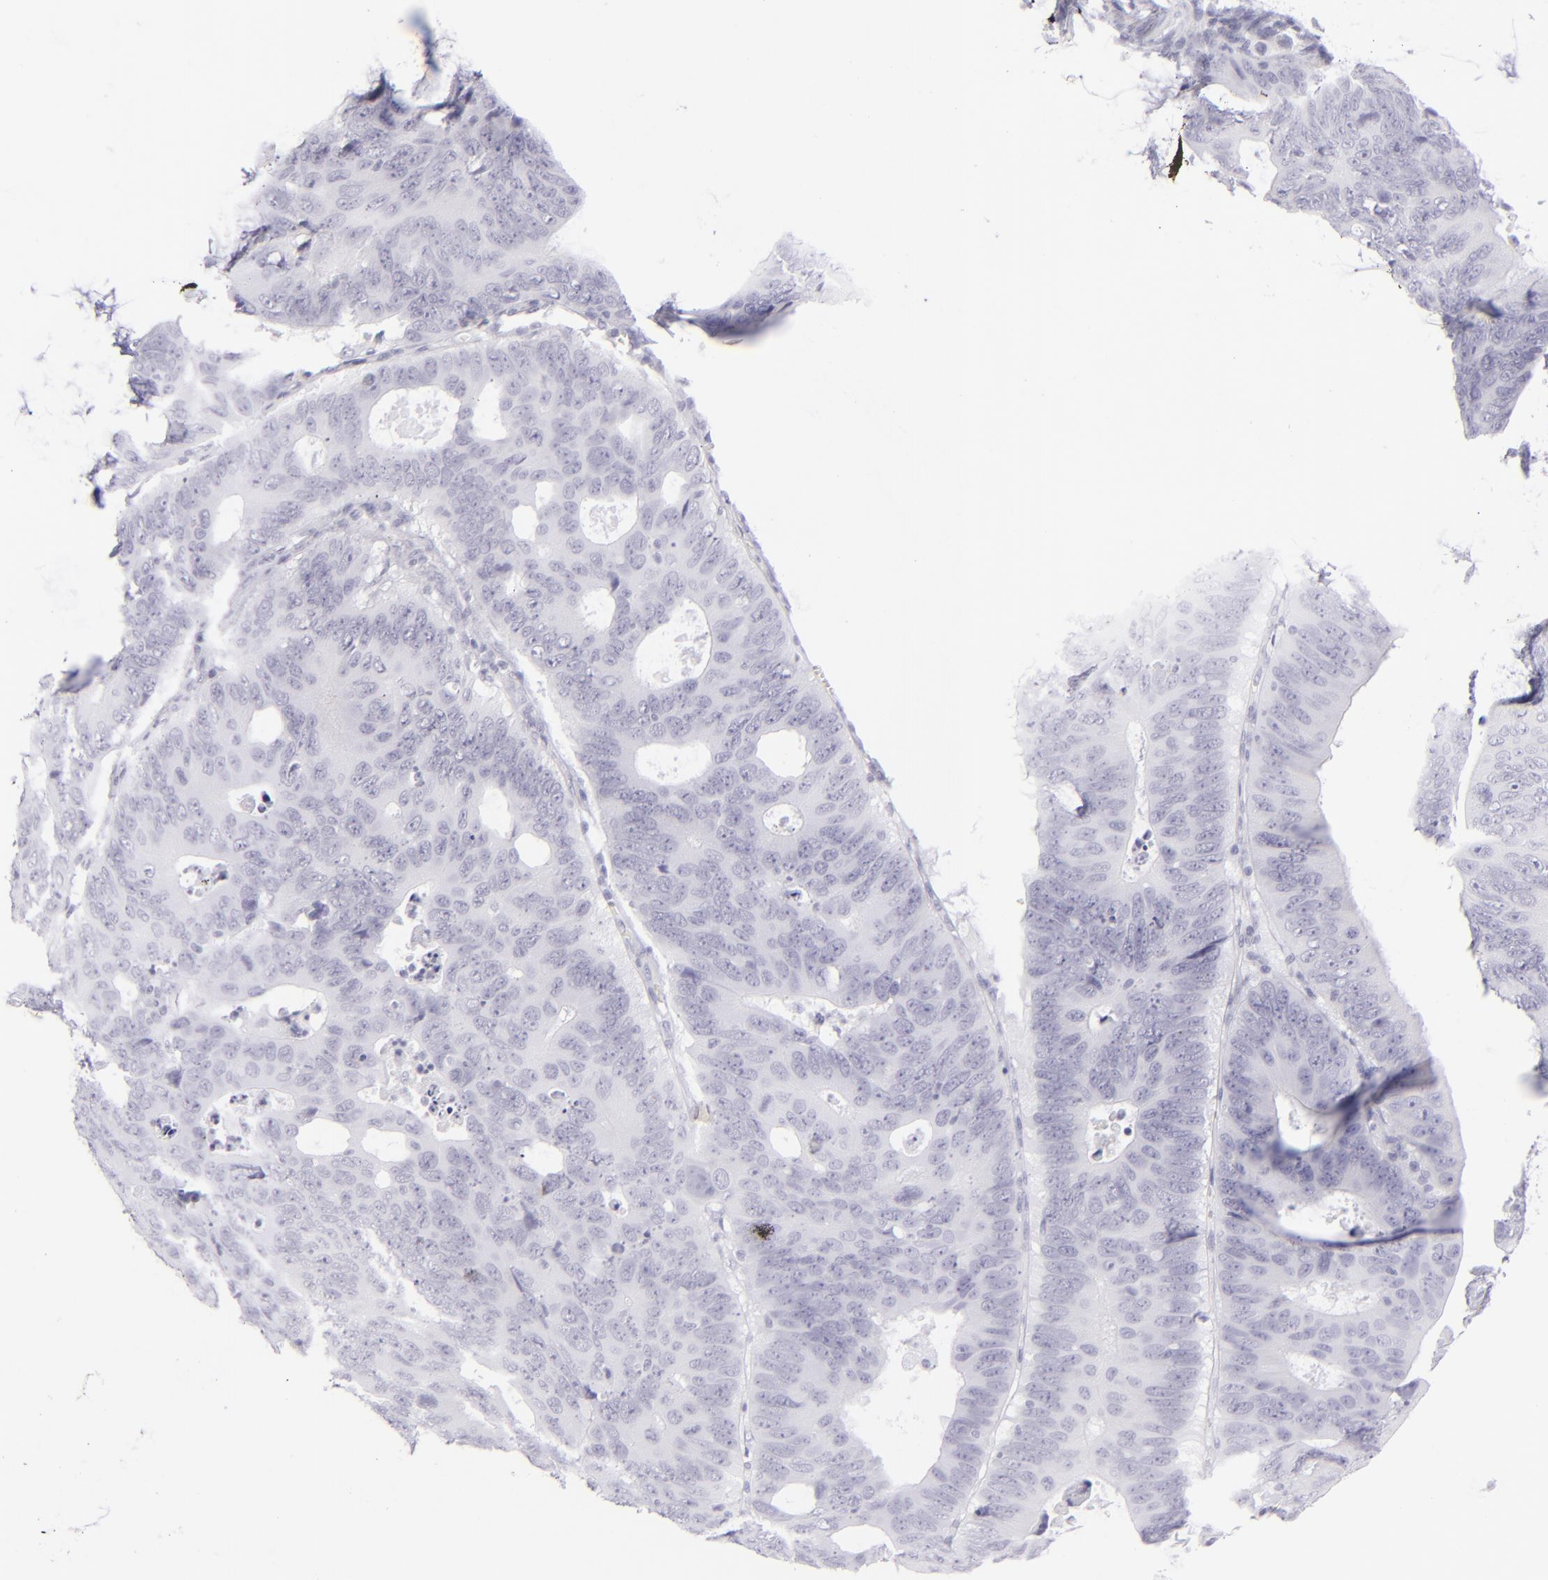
{"staining": {"intensity": "negative", "quantity": "none", "location": "none"}, "tissue": "colorectal cancer", "cell_type": "Tumor cells", "image_type": "cancer", "snomed": [{"axis": "morphology", "description": "Adenocarcinoma, NOS"}, {"axis": "topography", "description": "Colon"}], "caption": "Tumor cells show no significant staining in adenocarcinoma (colorectal). (Brightfield microscopy of DAB immunohistochemistry (IHC) at high magnification).", "gene": "FCER2", "patient": {"sex": "female", "age": 55}}